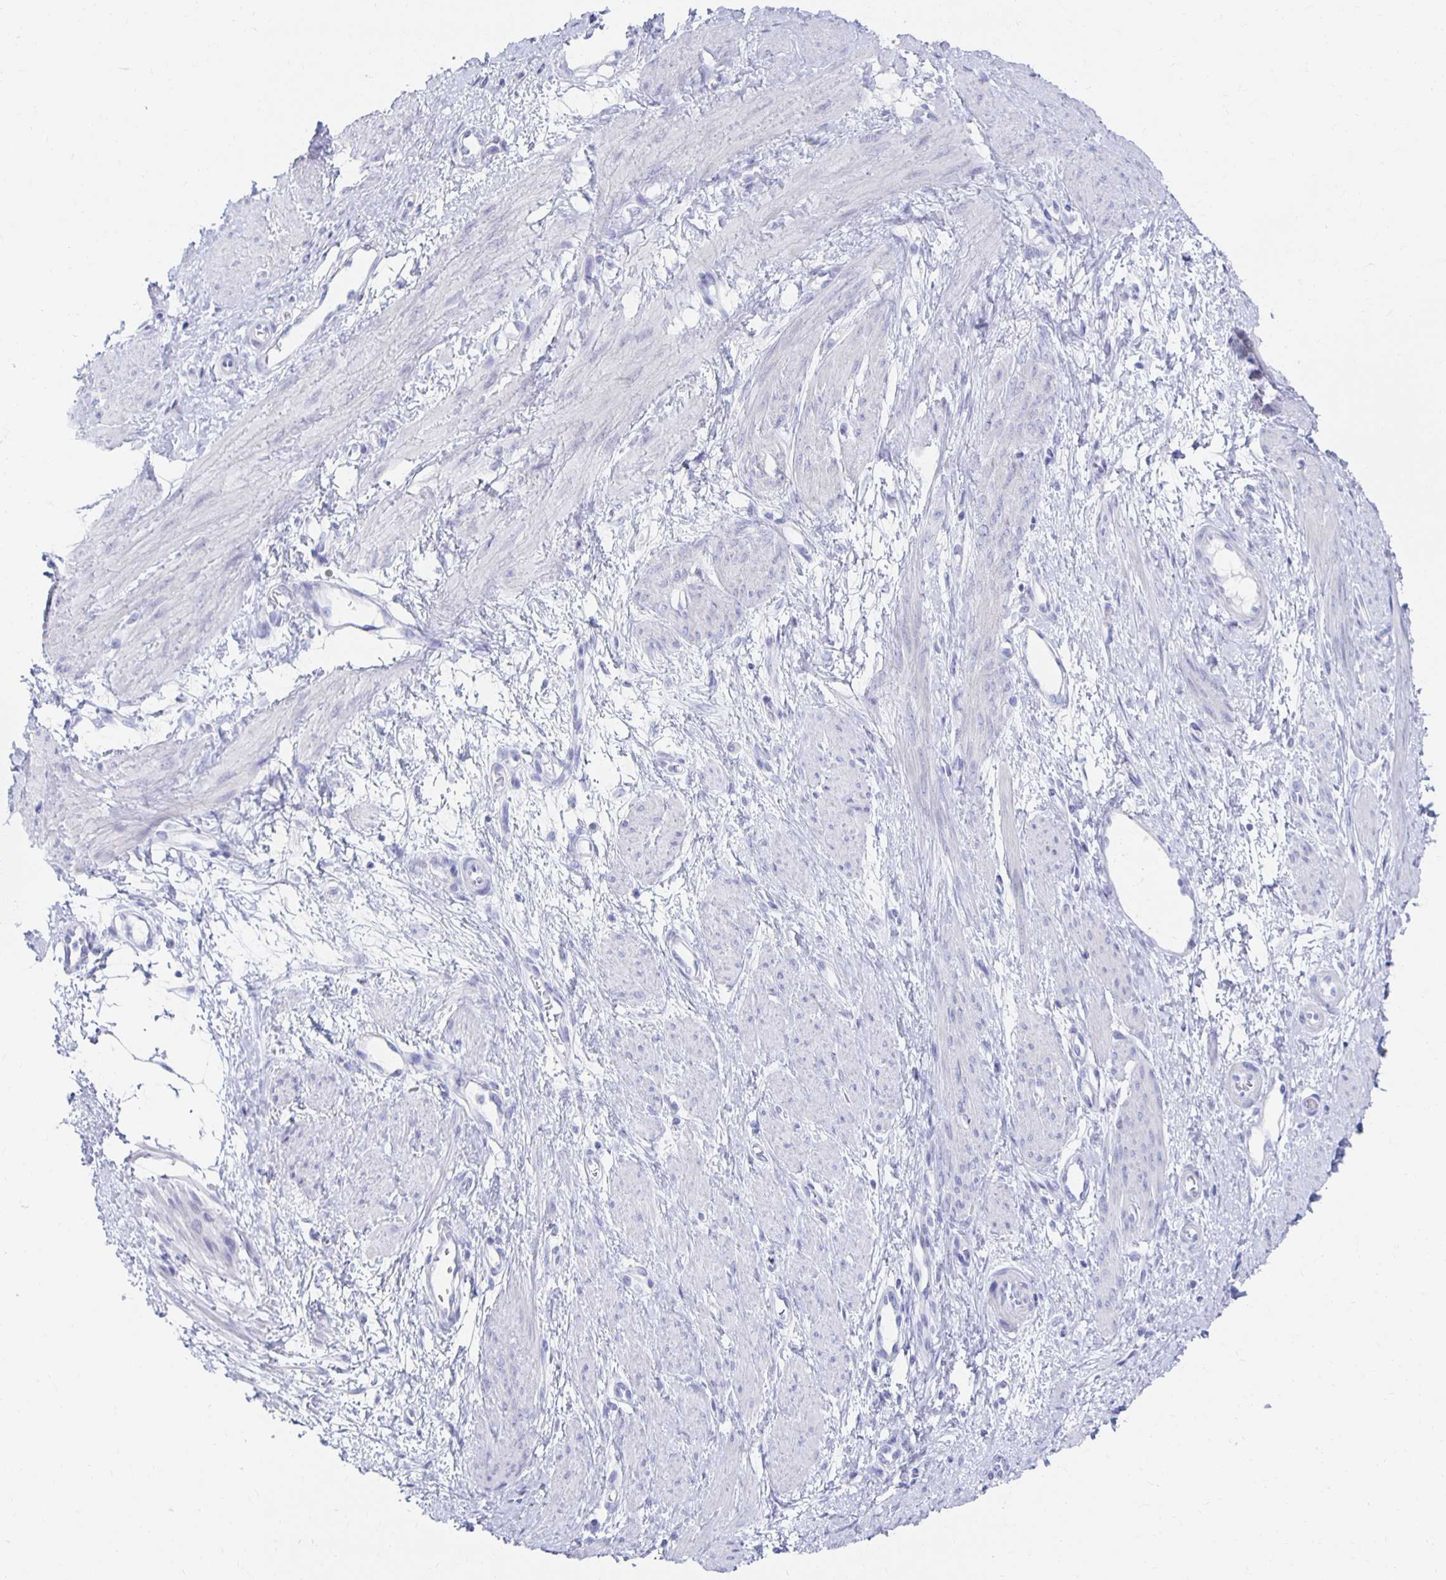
{"staining": {"intensity": "negative", "quantity": "none", "location": "none"}, "tissue": "smooth muscle", "cell_type": "Smooth muscle cells", "image_type": "normal", "snomed": [{"axis": "morphology", "description": "Normal tissue, NOS"}, {"axis": "topography", "description": "Smooth muscle"}, {"axis": "topography", "description": "Uterus"}], "caption": "Protein analysis of normal smooth muscle exhibits no significant expression in smooth muscle cells.", "gene": "PRDM7", "patient": {"sex": "female", "age": 39}}